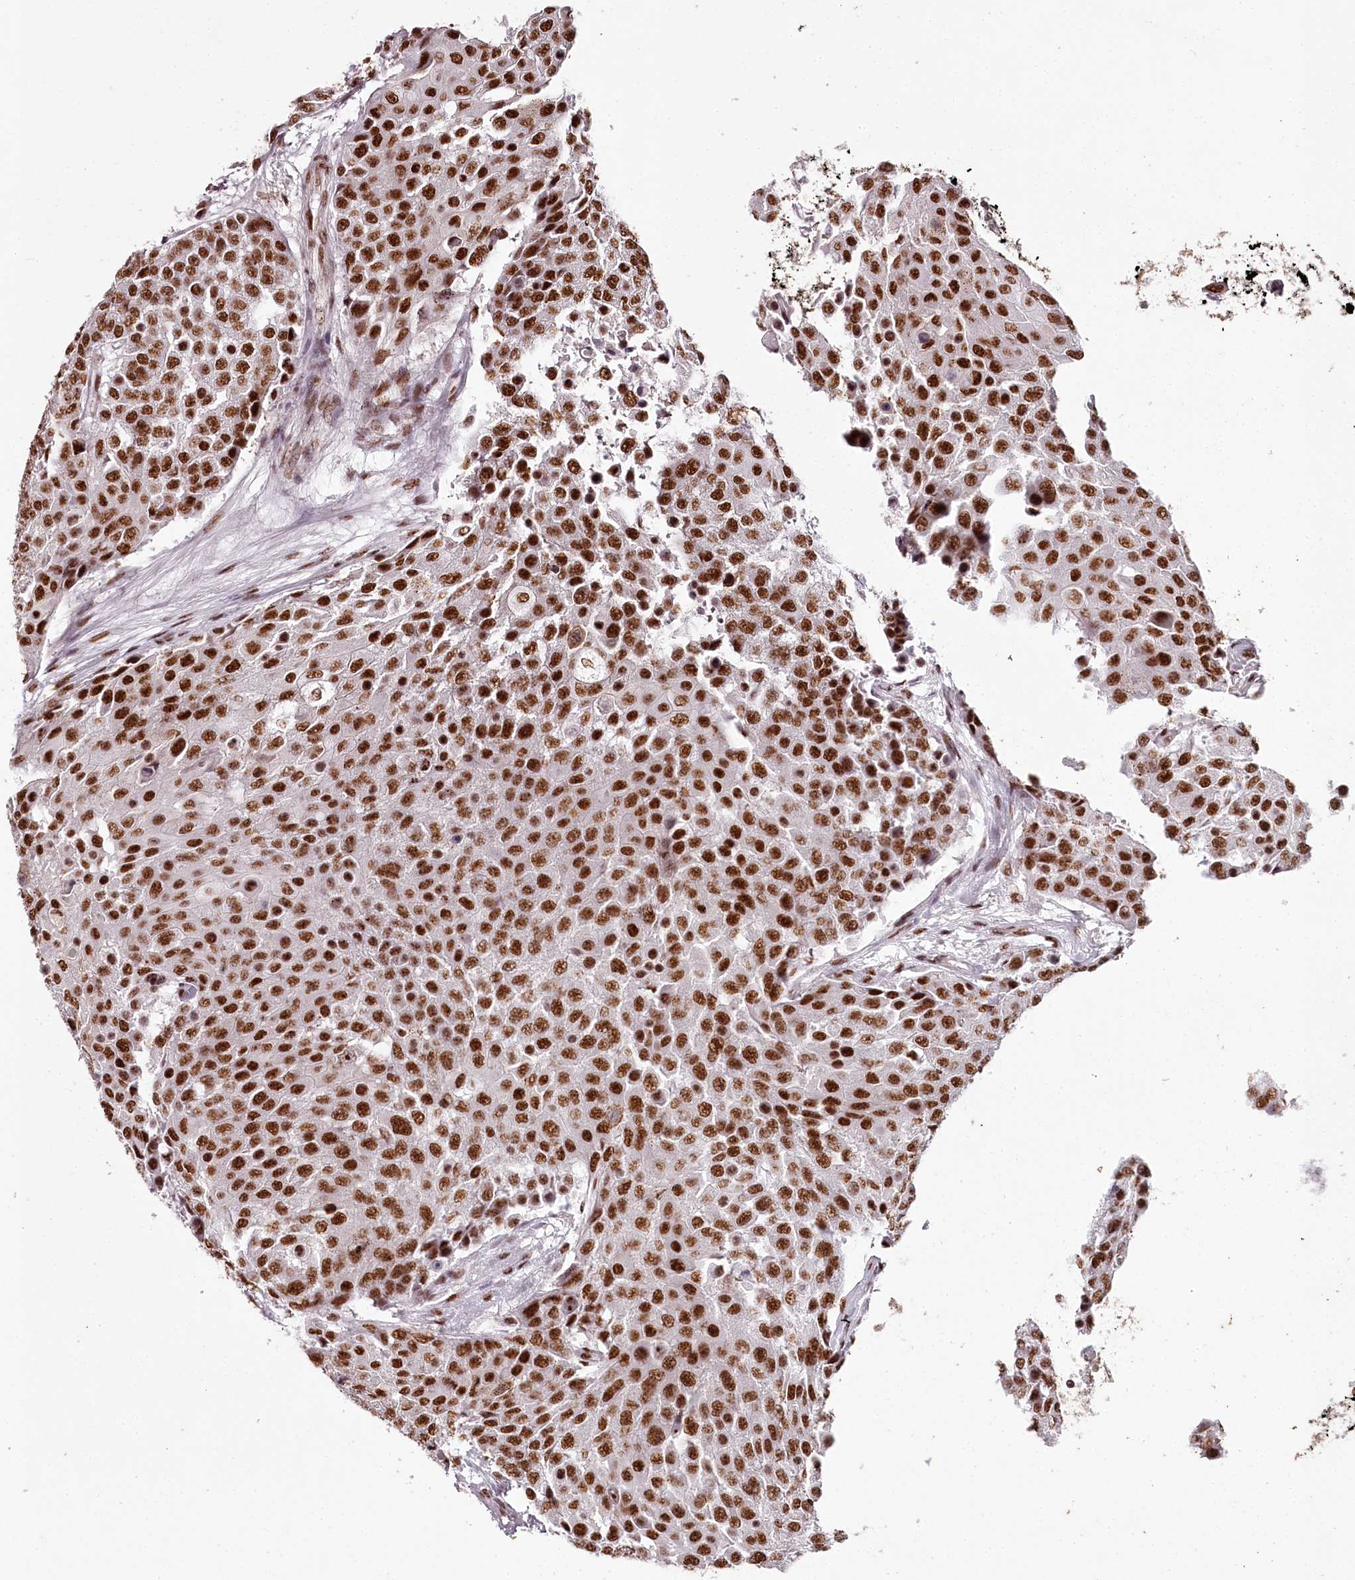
{"staining": {"intensity": "strong", "quantity": ">75%", "location": "nuclear"}, "tissue": "urothelial cancer", "cell_type": "Tumor cells", "image_type": "cancer", "snomed": [{"axis": "morphology", "description": "Urothelial carcinoma, High grade"}, {"axis": "topography", "description": "Urinary bladder"}], "caption": "This photomicrograph demonstrates IHC staining of human urothelial carcinoma (high-grade), with high strong nuclear staining in approximately >75% of tumor cells.", "gene": "PSPC1", "patient": {"sex": "female", "age": 63}}